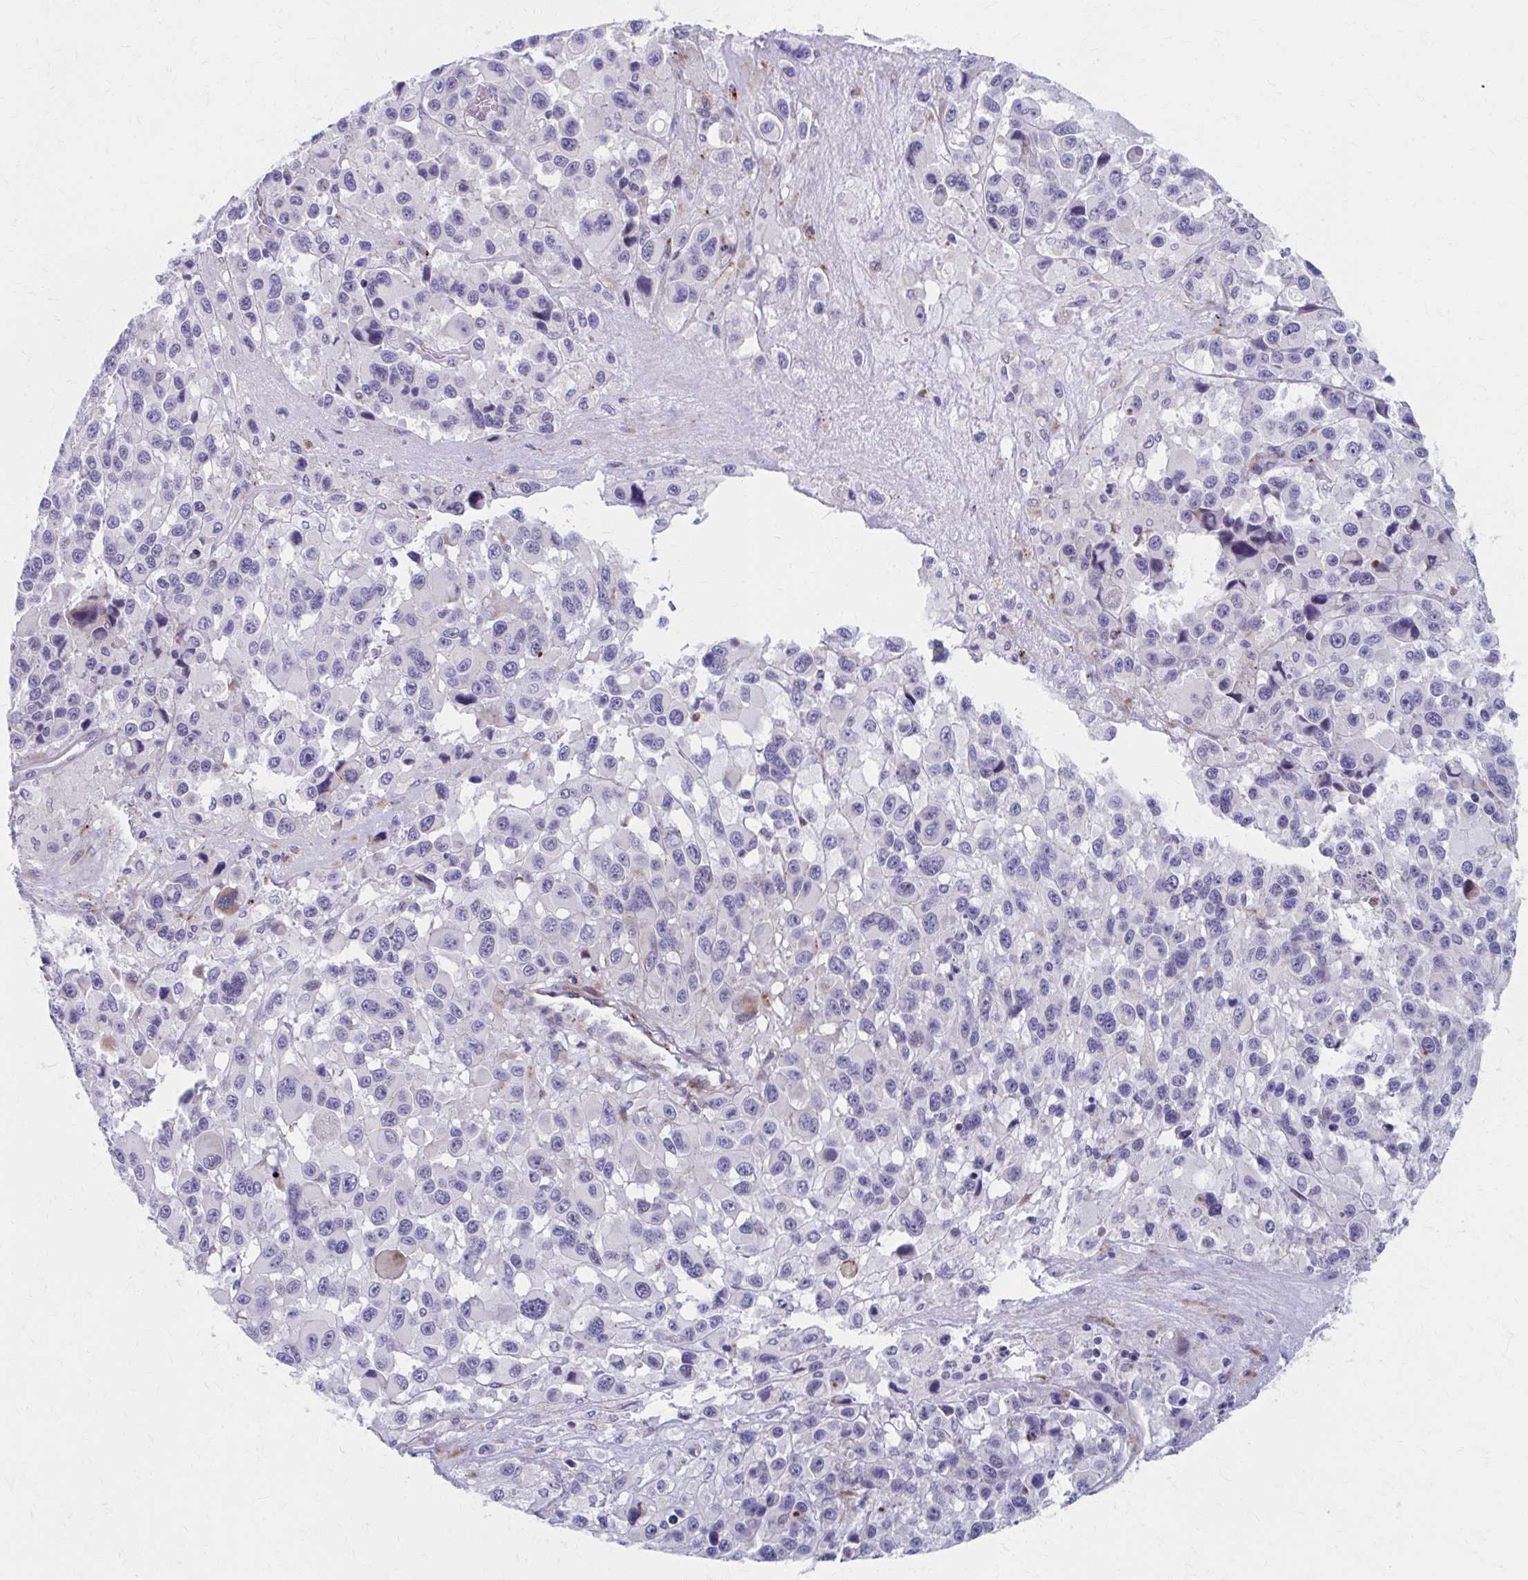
{"staining": {"intensity": "negative", "quantity": "none", "location": "none"}, "tissue": "melanoma", "cell_type": "Tumor cells", "image_type": "cancer", "snomed": [{"axis": "morphology", "description": "Malignant melanoma, Metastatic site"}, {"axis": "topography", "description": "Lymph node"}], "caption": "Immunohistochemical staining of human malignant melanoma (metastatic site) displays no significant staining in tumor cells.", "gene": "OLFM2", "patient": {"sex": "female", "age": 65}}